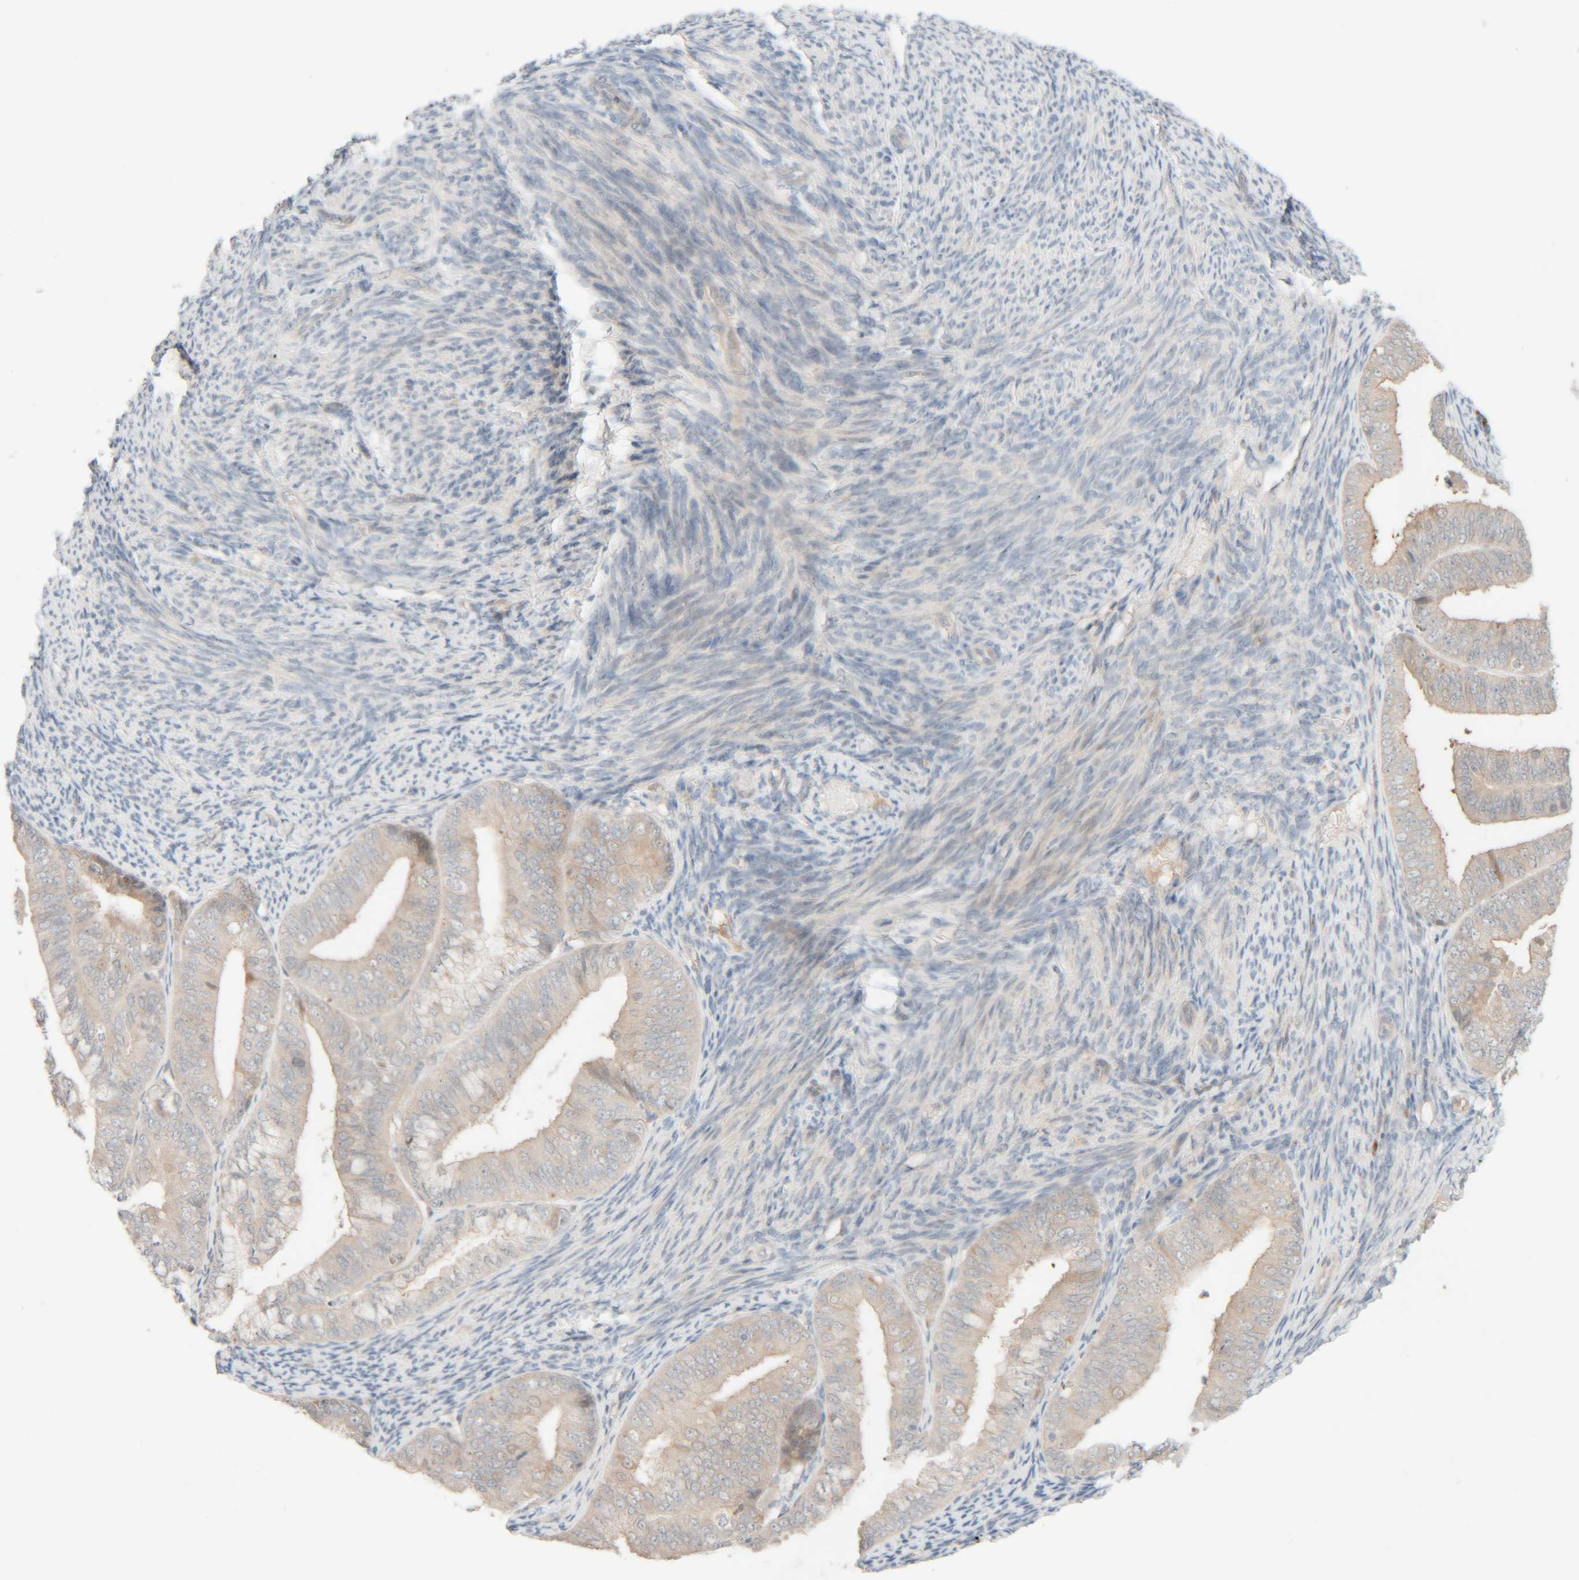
{"staining": {"intensity": "weak", "quantity": "<25%", "location": "cytoplasmic/membranous"}, "tissue": "endometrial cancer", "cell_type": "Tumor cells", "image_type": "cancer", "snomed": [{"axis": "morphology", "description": "Adenocarcinoma, NOS"}, {"axis": "topography", "description": "Endometrium"}], "caption": "DAB immunohistochemical staining of endometrial adenocarcinoma shows no significant positivity in tumor cells.", "gene": "CHKA", "patient": {"sex": "female", "age": 63}}